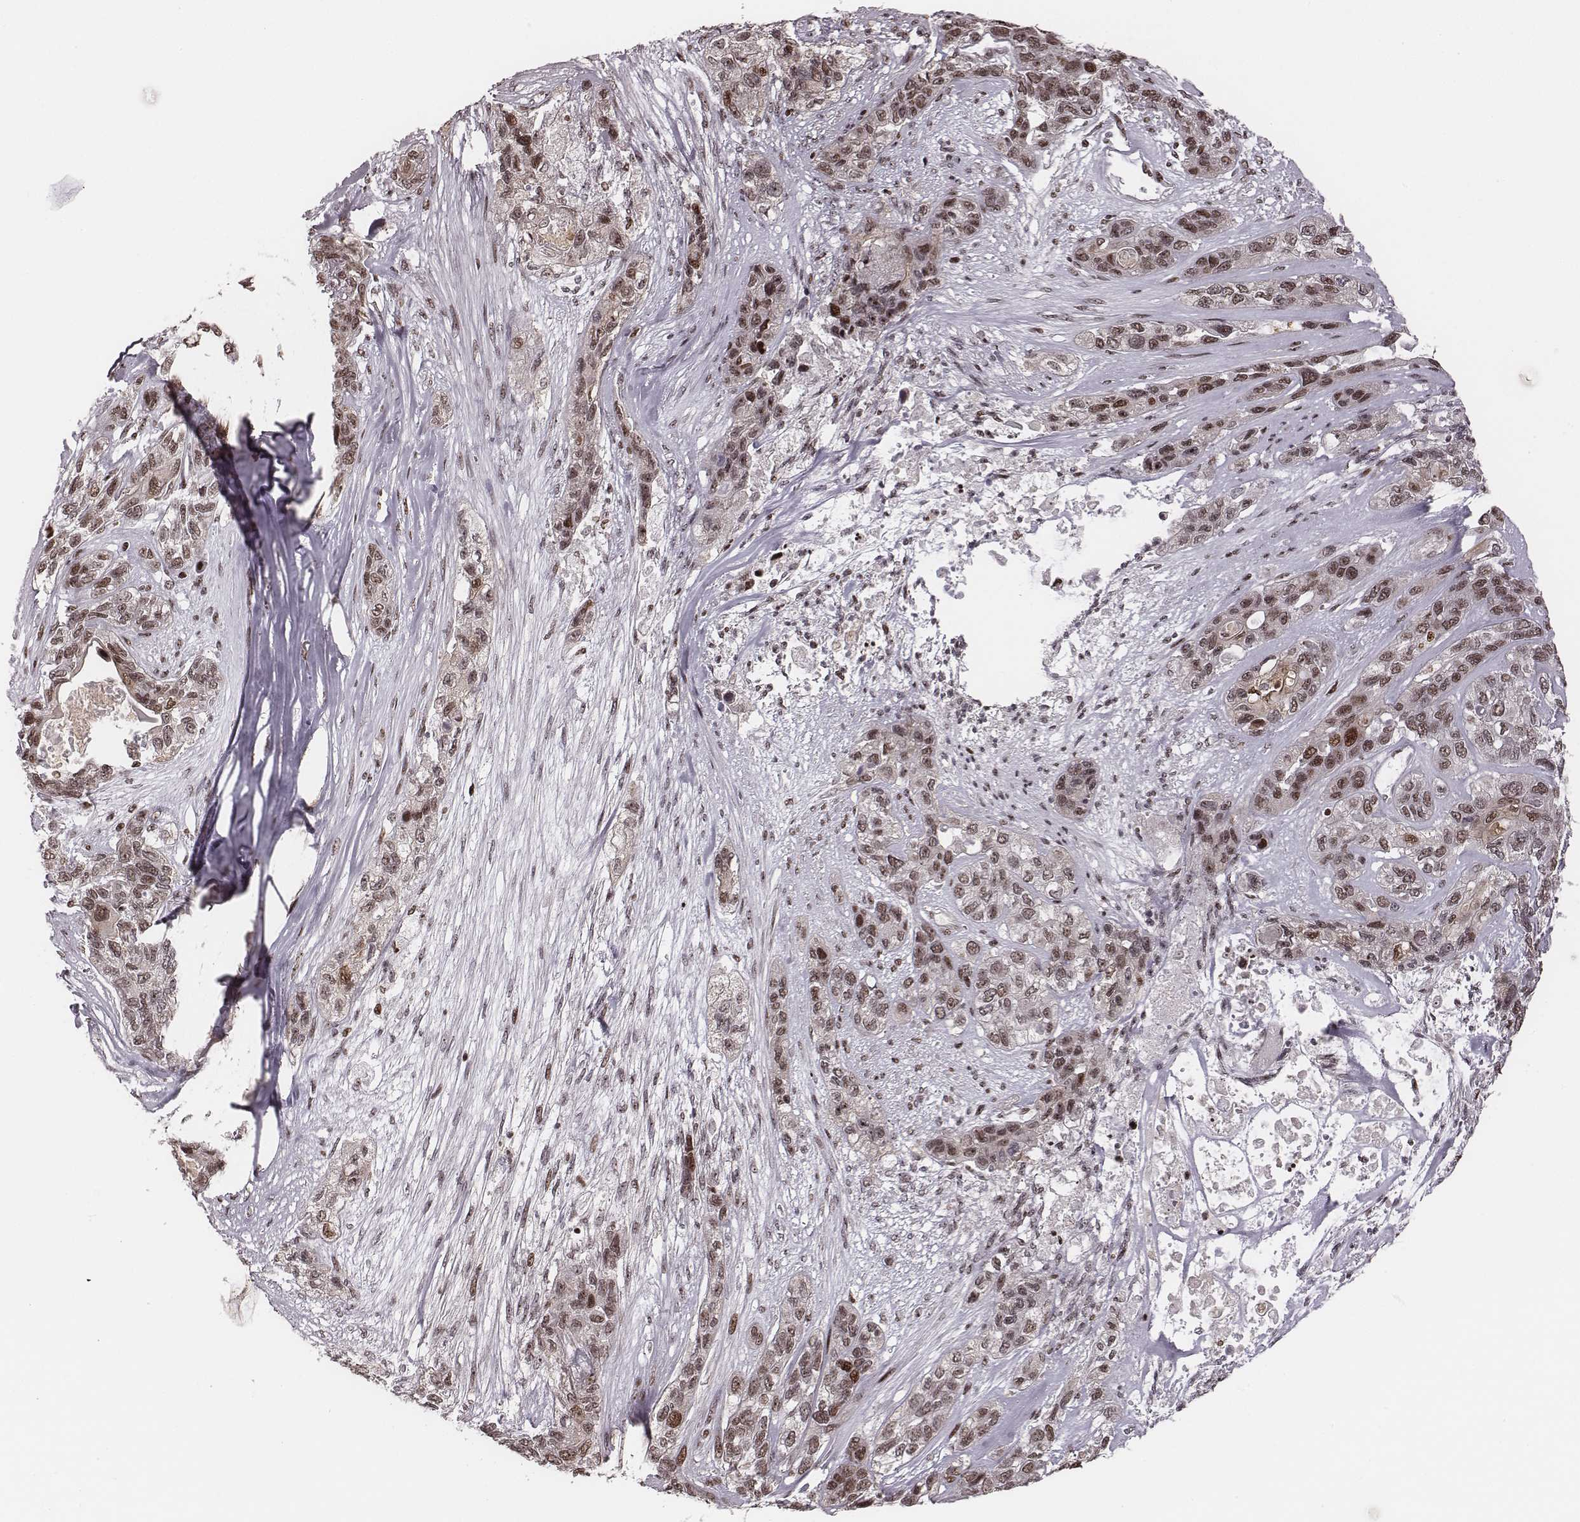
{"staining": {"intensity": "moderate", "quantity": "25%-75%", "location": "cytoplasmic/membranous,nuclear"}, "tissue": "lung cancer", "cell_type": "Tumor cells", "image_type": "cancer", "snomed": [{"axis": "morphology", "description": "Squamous cell carcinoma, NOS"}, {"axis": "topography", "description": "Lung"}], "caption": "Immunohistochemistry (IHC) (DAB (3,3'-diaminobenzidine)) staining of human squamous cell carcinoma (lung) demonstrates moderate cytoplasmic/membranous and nuclear protein staining in approximately 25%-75% of tumor cells.", "gene": "VRK3", "patient": {"sex": "female", "age": 70}}